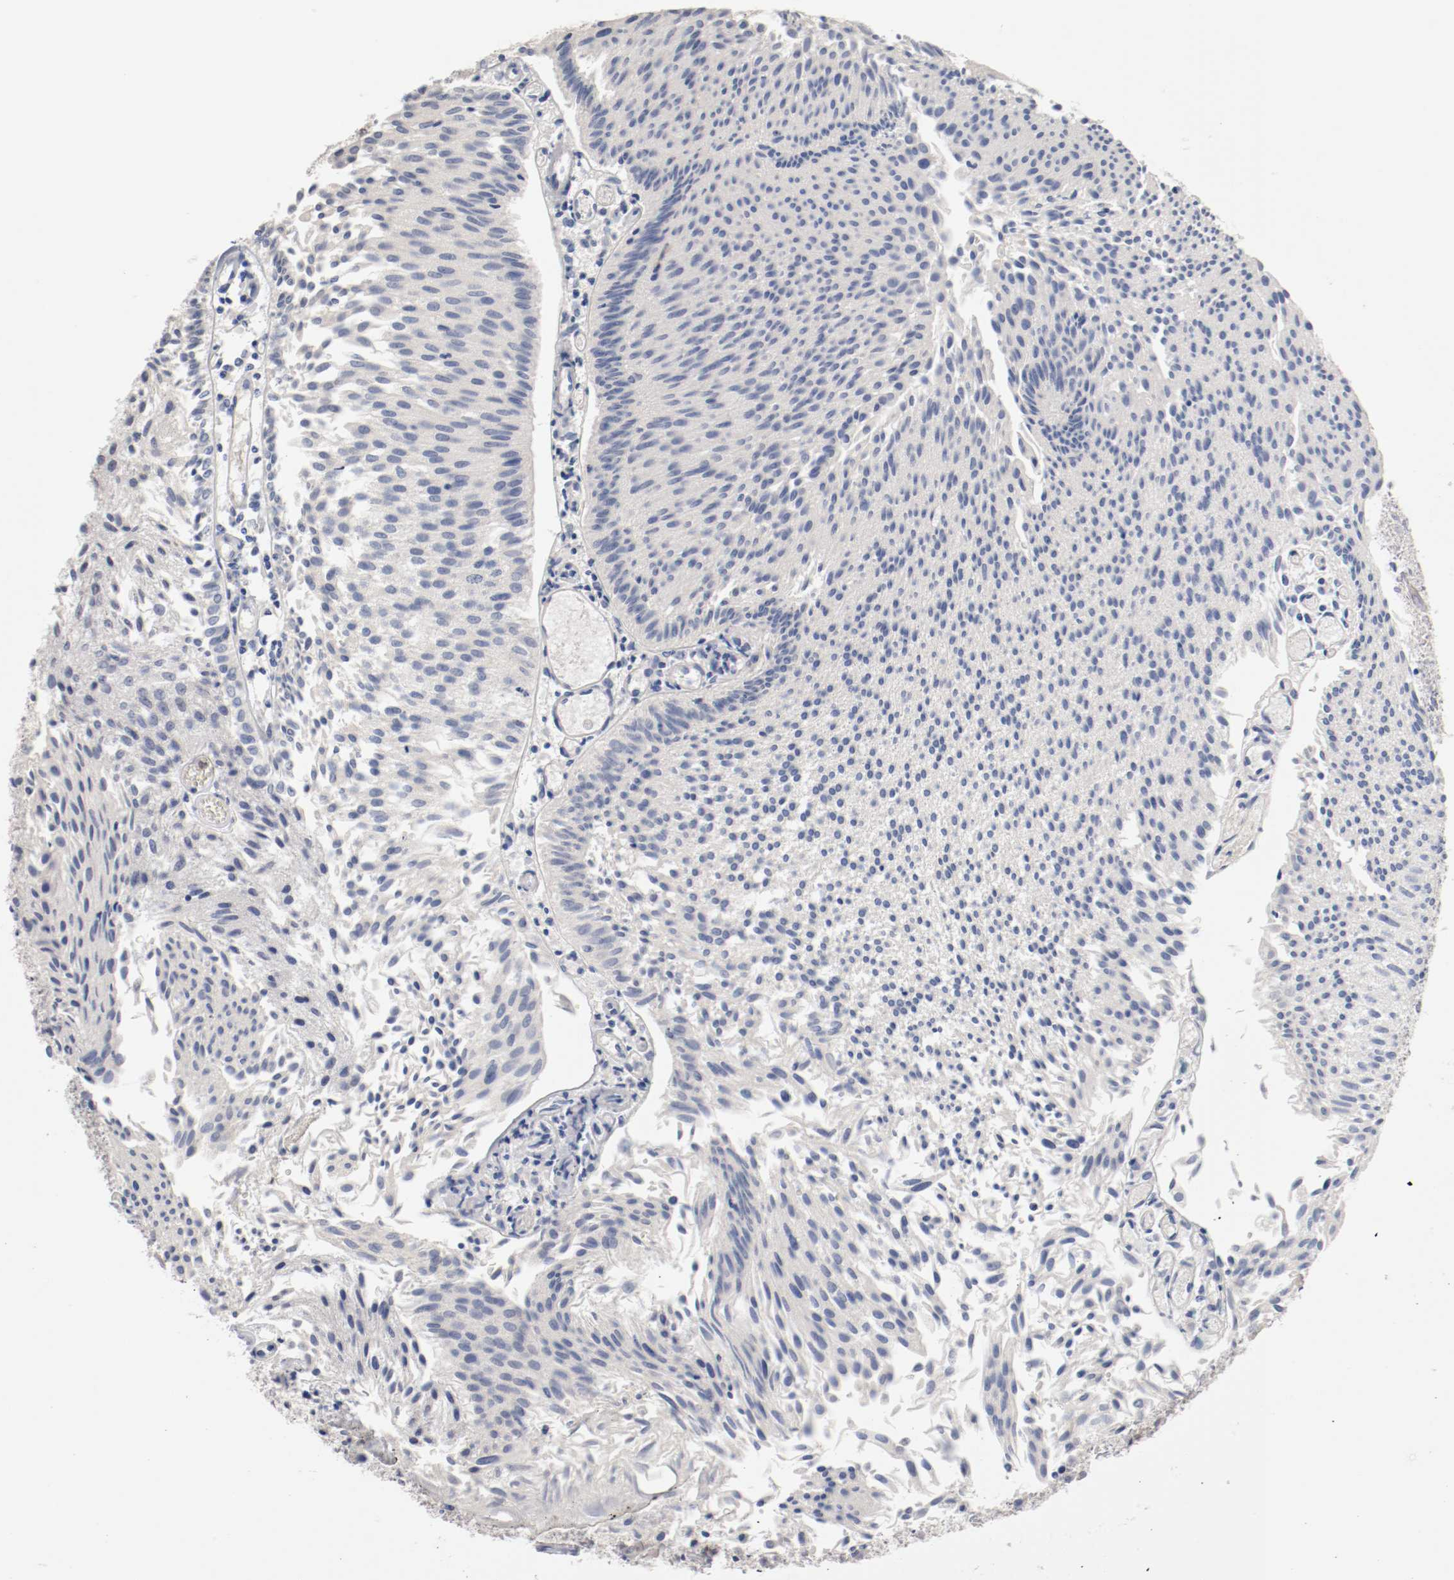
{"staining": {"intensity": "negative", "quantity": "none", "location": "none"}, "tissue": "urothelial cancer", "cell_type": "Tumor cells", "image_type": "cancer", "snomed": [{"axis": "morphology", "description": "Urothelial carcinoma, Low grade"}, {"axis": "topography", "description": "Urinary bladder"}], "caption": "Tumor cells are negative for brown protein staining in low-grade urothelial carcinoma. (Immunohistochemistry, brightfield microscopy, high magnification).", "gene": "CBL", "patient": {"sex": "male", "age": 86}}